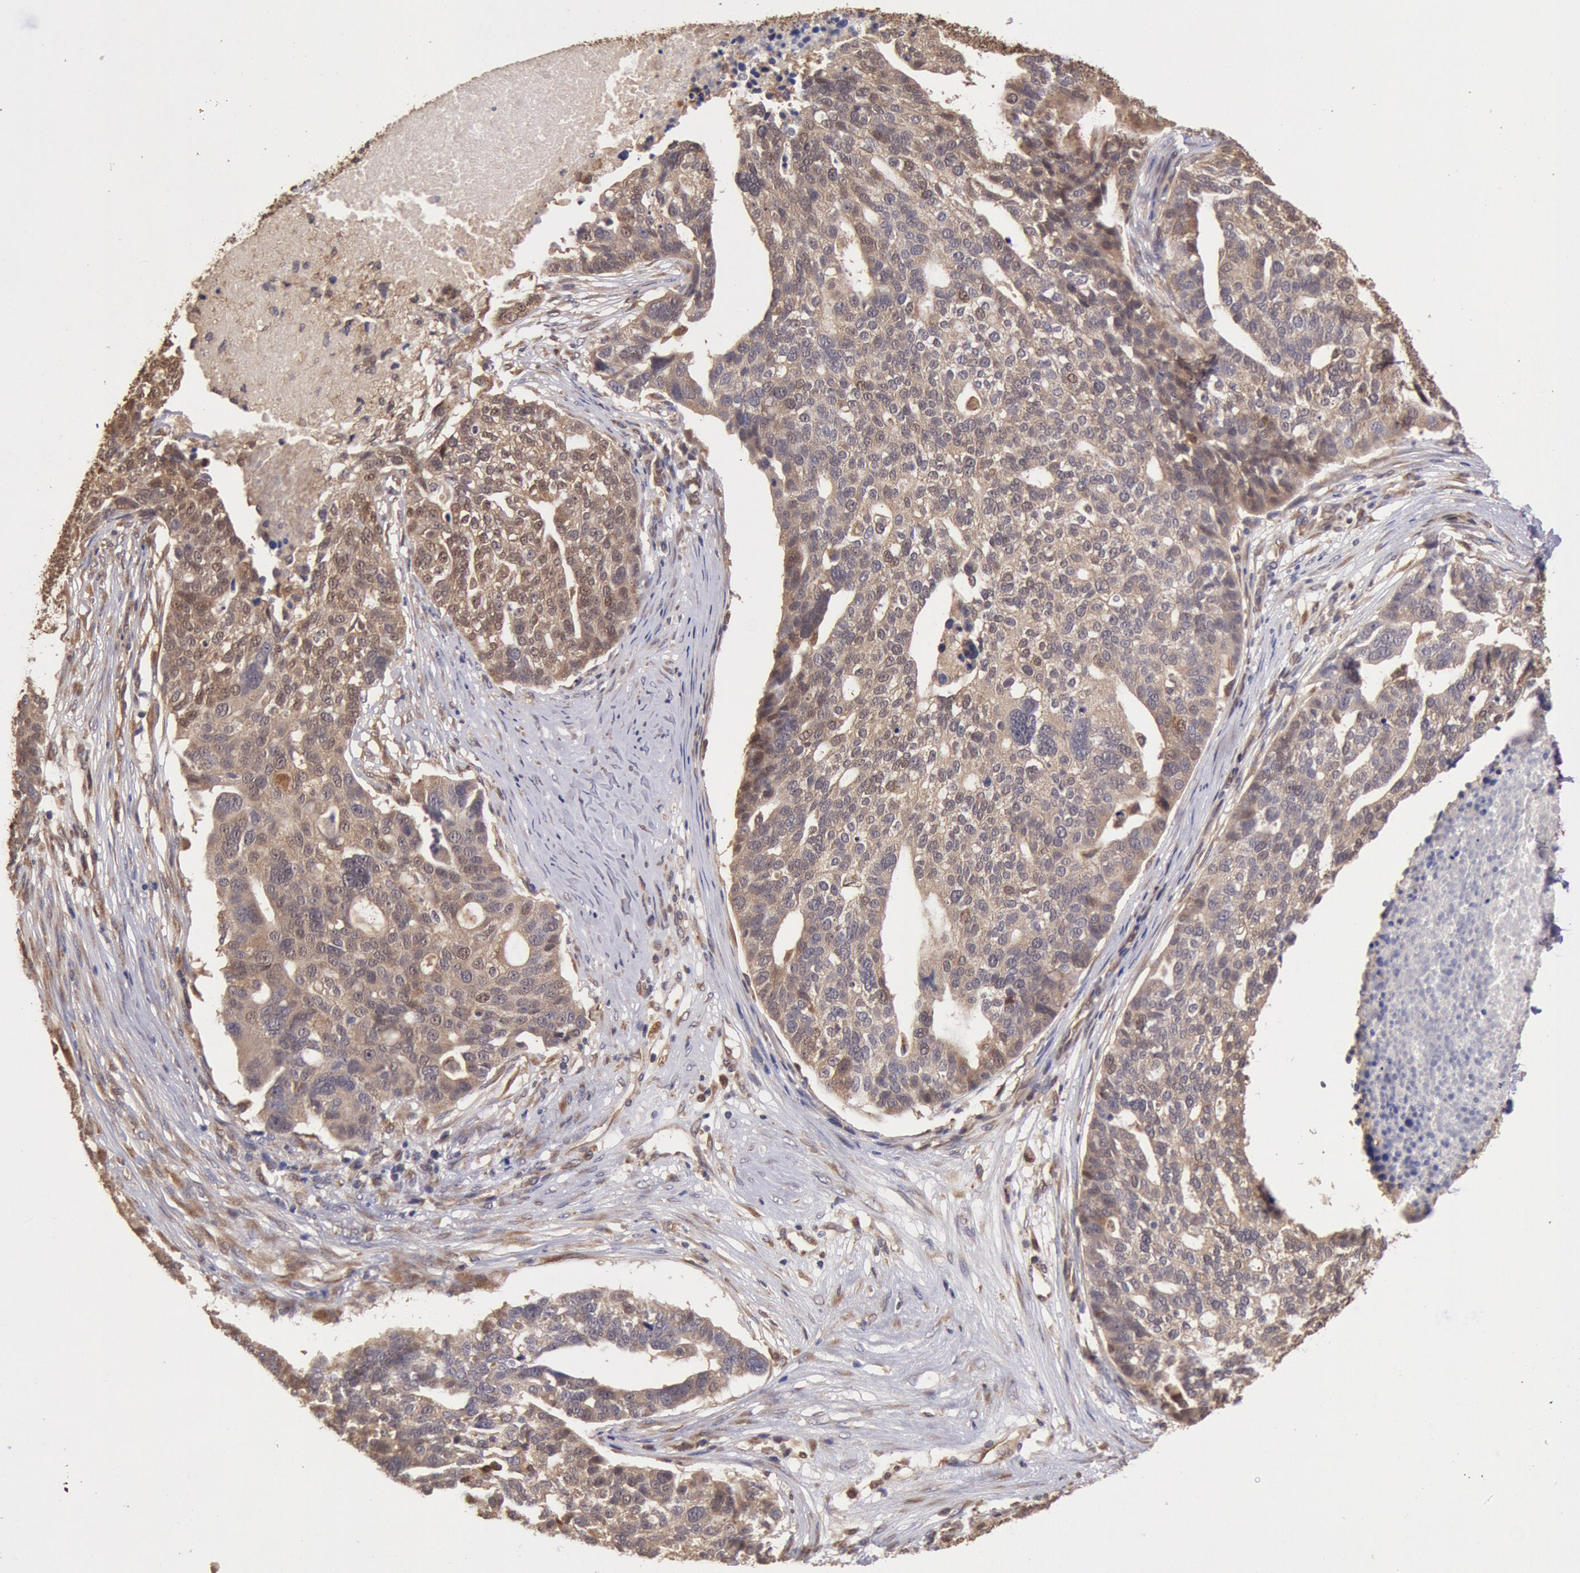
{"staining": {"intensity": "moderate", "quantity": ">75%", "location": "cytoplasmic/membranous"}, "tissue": "ovarian cancer", "cell_type": "Tumor cells", "image_type": "cancer", "snomed": [{"axis": "morphology", "description": "Cystadenocarcinoma, serous, NOS"}, {"axis": "topography", "description": "Ovary"}], "caption": "Immunohistochemical staining of ovarian serous cystadenocarcinoma exhibits medium levels of moderate cytoplasmic/membranous protein expression in about >75% of tumor cells.", "gene": "COMT", "patient": {"sex": "female", "age": 59}}